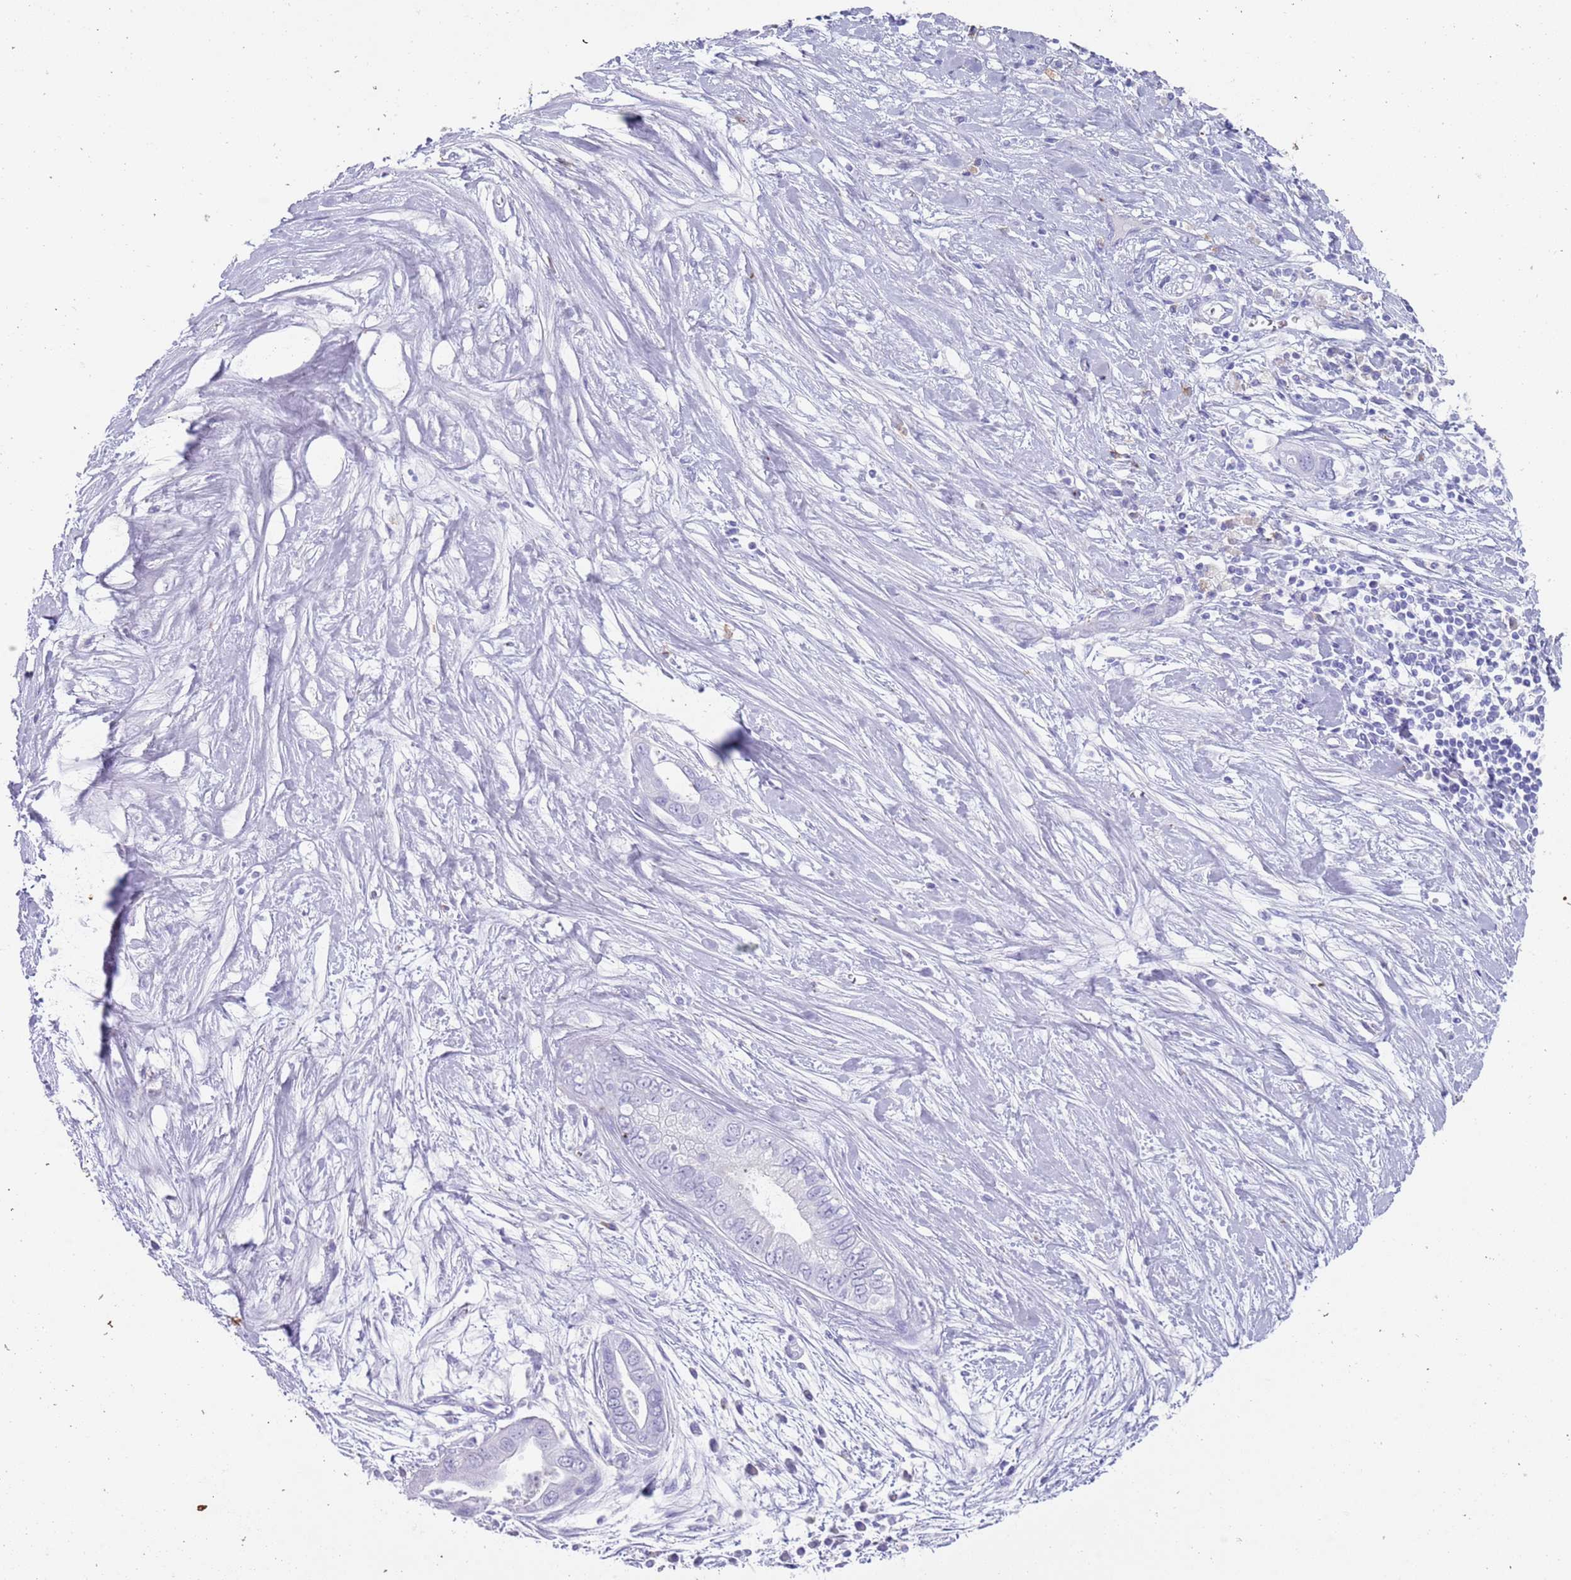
{"staining": {"intensity": "negative", "quantity": "none", "location": "none"}, "tissue": "pancreatic cancer", "cell_type": "Tumor cells", "image_type": "cancer", "snomed": [{"axis": "morphology", "description": "Adenocarcinoma, NOS"}, {"axis": "topography", "description": "Pancreas"}], "caption": "High magnification brightfield microscopy of pancreatic adenocarcinoma stained with DAB (brown) and counterstained with hematoxylin (blue): tumor cells show no significant expression.", "gene": "MYADML2", "patient": {"sex": "male", "age": 75}}